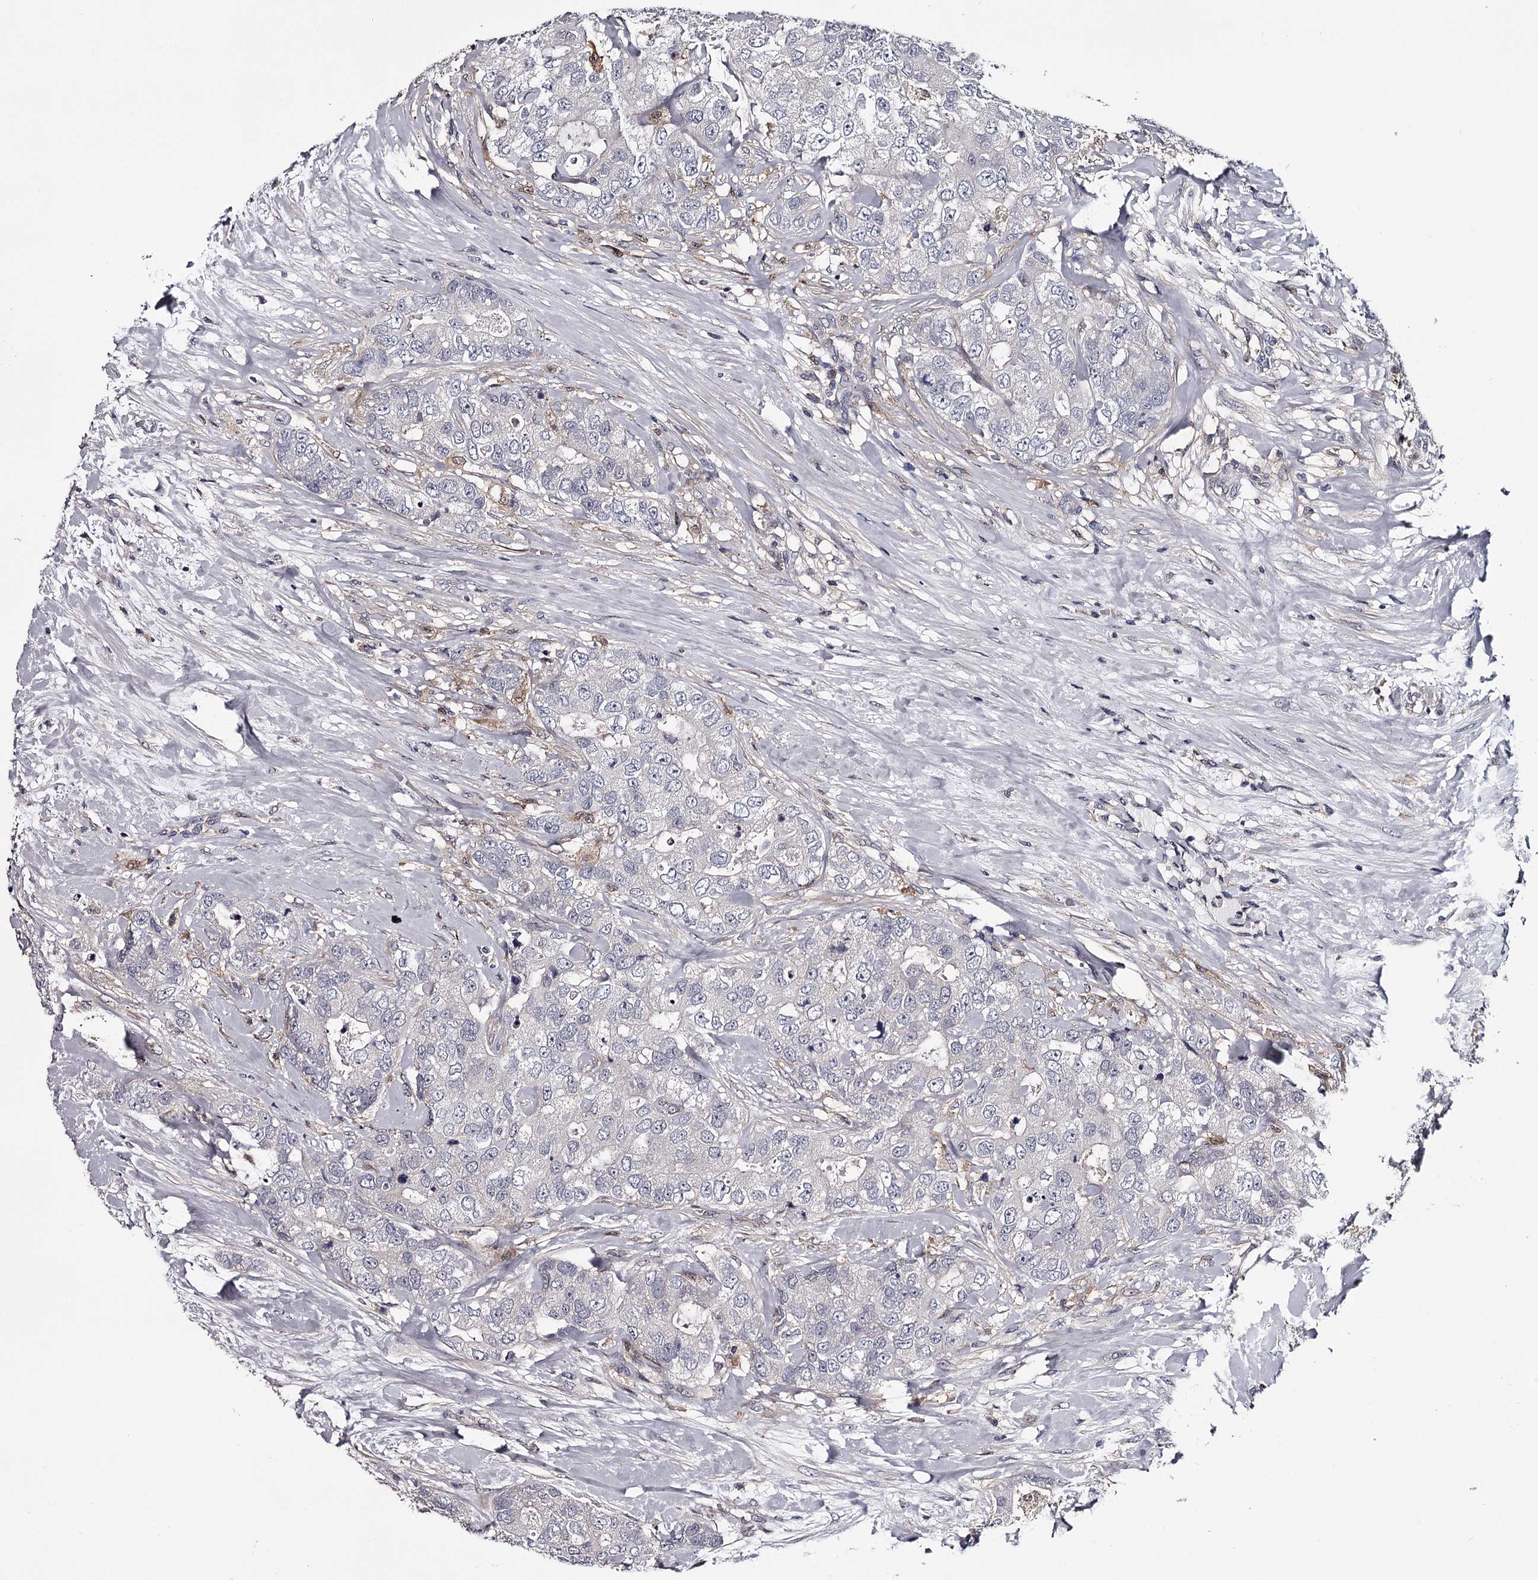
{"staining": {"intensity": "negative", "quantity": "none", "location": "none"}, "tissue": "breast cancer", "cell_type": "Tumor cells", "image_type": "cancer", "snomed": [{"axis": "morphology", "description": "Duct carcinoma"}, {"axis": "topography", "description": "Breast"}], "caption": "Invasive ductal carcinoma (breast) stained for a protein using IHC shows no positivity tumor cells.", "gene": "GSTO1", "patient": {"sex": "female", "age": 62}}